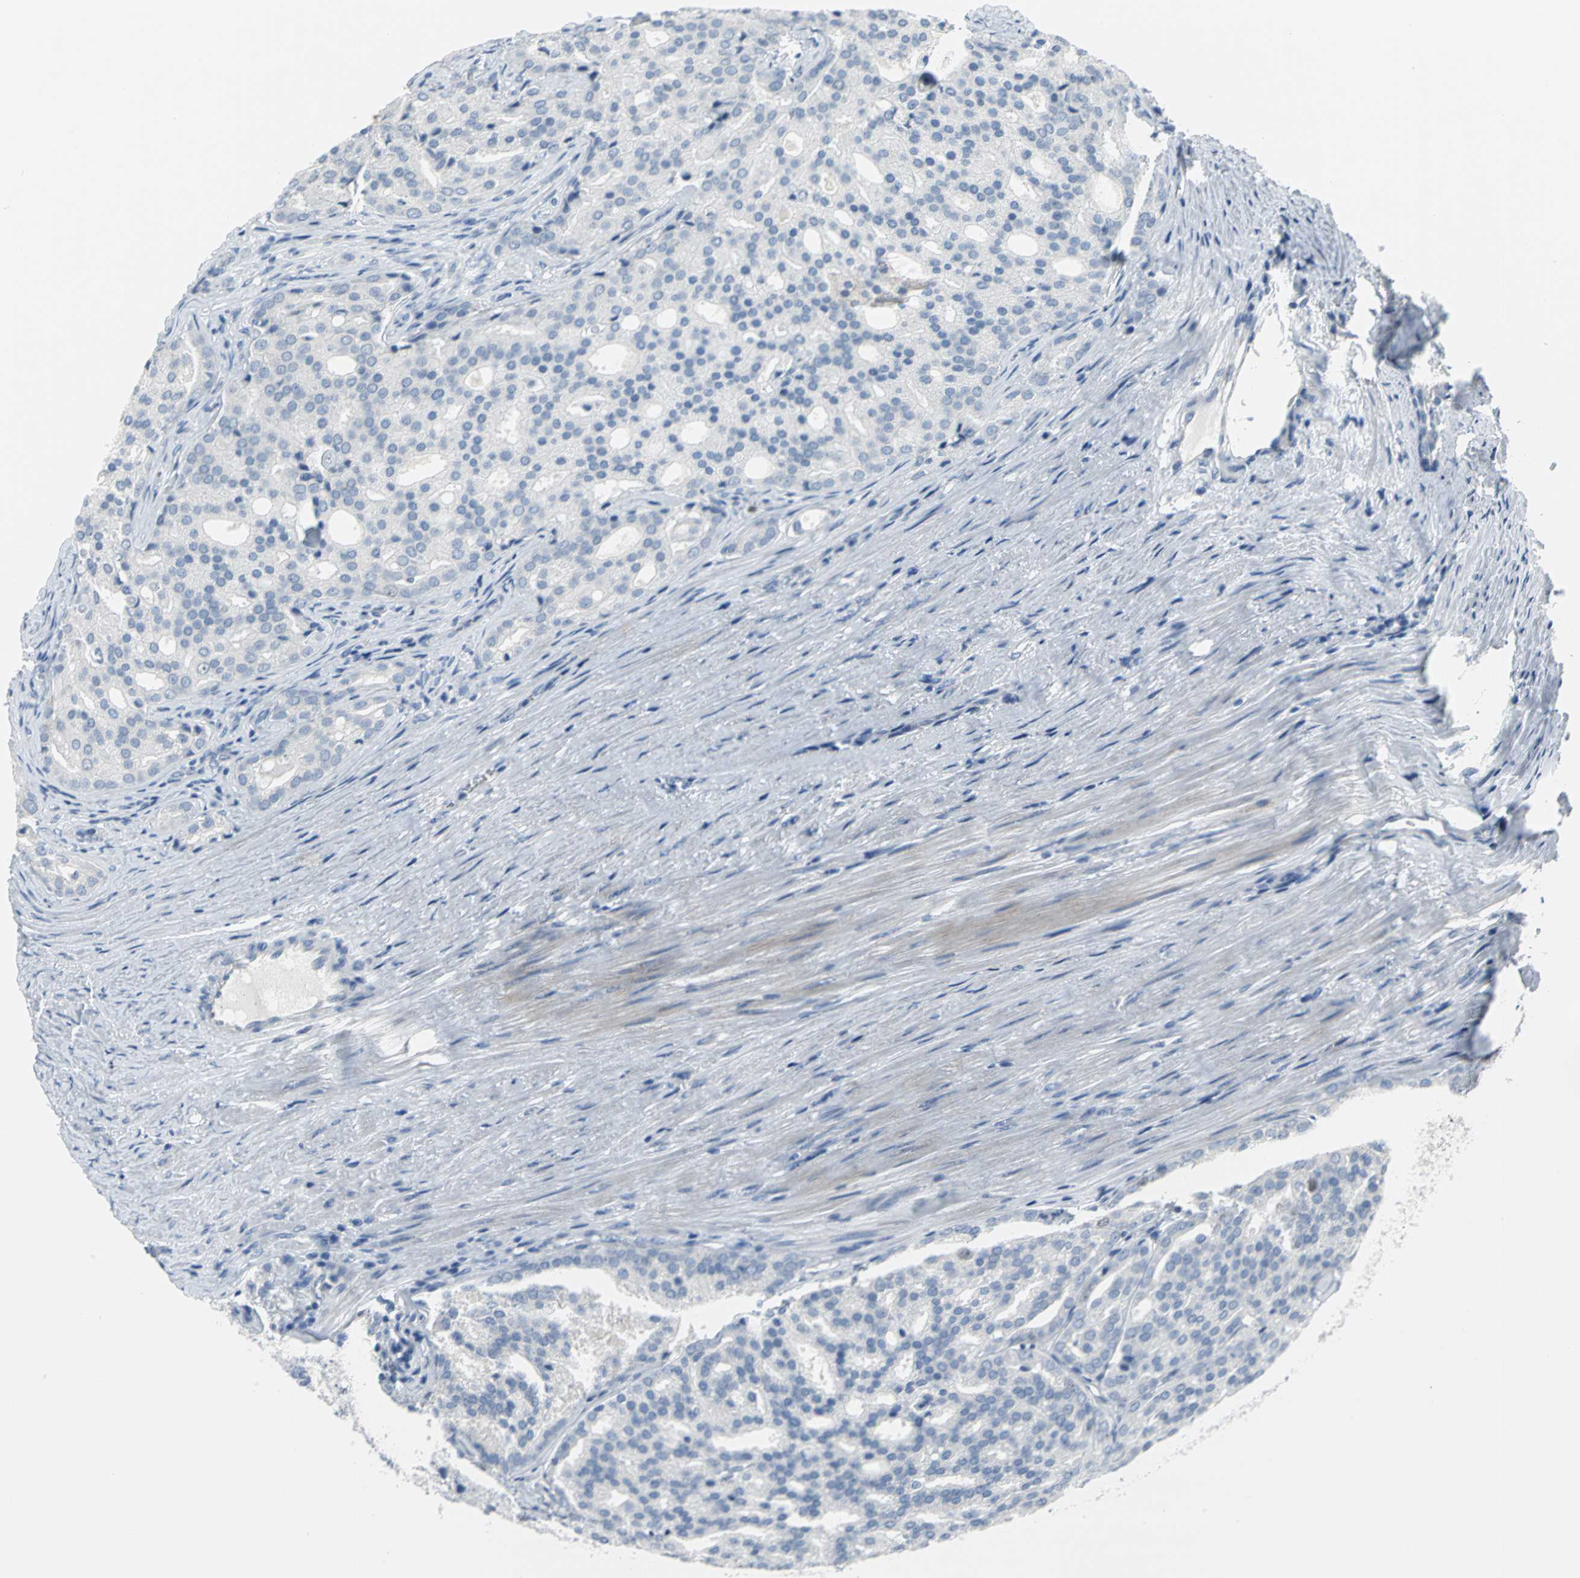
{"staining": {"intensity": "negative", "quantity": "none", "location": "none"}, "tissue": "prostate cancer", "cell_type": "Tumor cells", "image_type": "cancer", "snomed": [{"axis": "morphology", "description": "Adenocarcinoma, High grade"}, {"axis": "topography", "description": "Prostate"}], "caption": "Tumor cells are negative for protein expression in human prostate cancer.", "gene": "MCM3", "patient": {"sex": "male", "age": 64}}